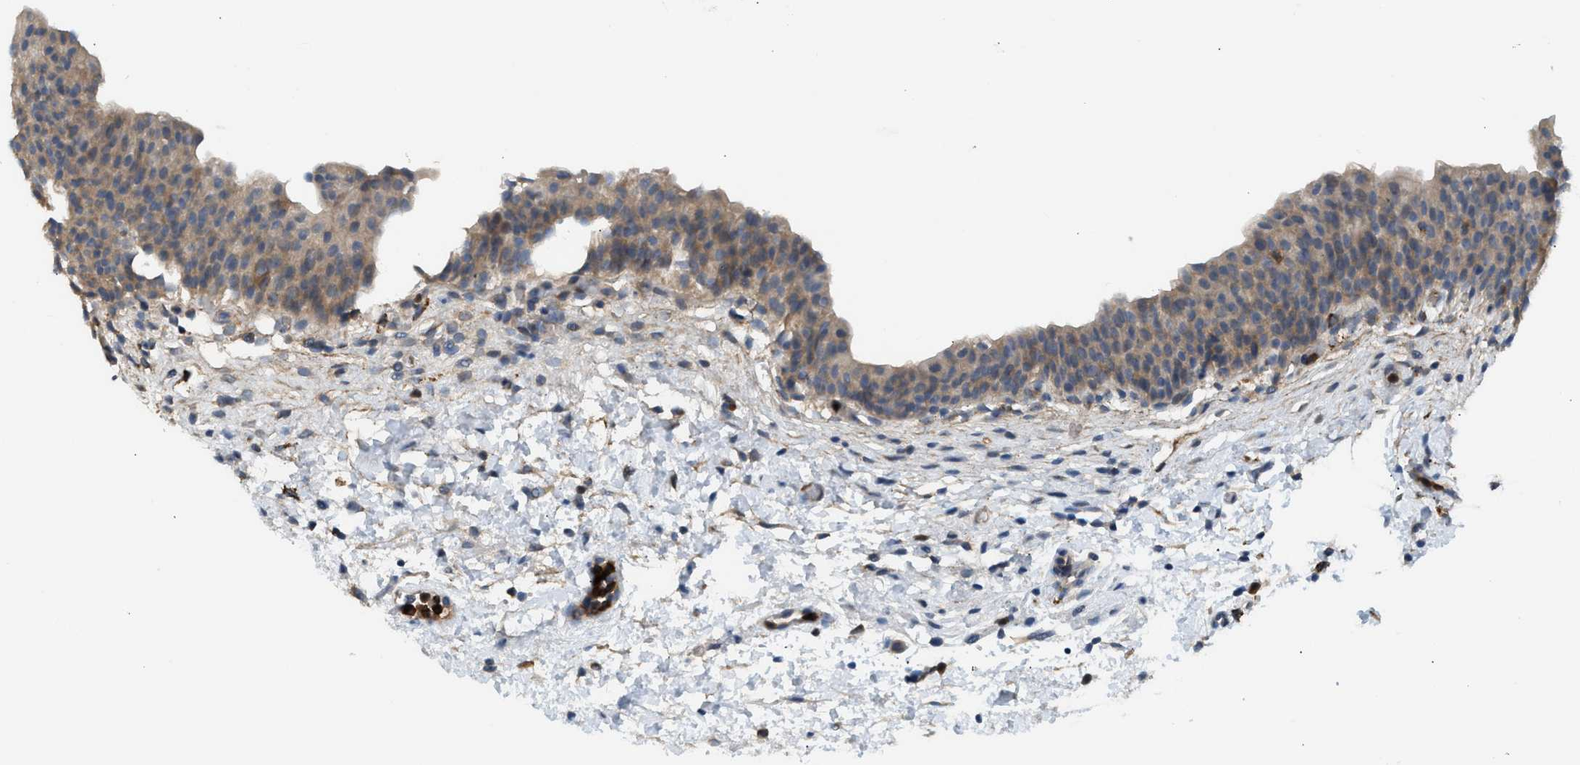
{"staining": {"intensity": "moderate", "quantity": ">75%", "location": "cytoplasmic/membranous"}, "tissue": "urinary bladder", "cell_type": "Urothelial cells", "image_type": "normal", "snomed": [{"axis": "morphology", "description": "Normal tissue, NOS"}, {"axis": "topography", "description": "Urinary bladder"}], "caption": "Immunohistochemistry (IHC) image of benign urinary bladder stained for a protein (brown), which displays medium levels of moderate cytoplasmic/membranous staining in approximately >75% of urothelial cells.", "gene": "RHBDF2", "patient": {"sex": "male", "age": 37}}